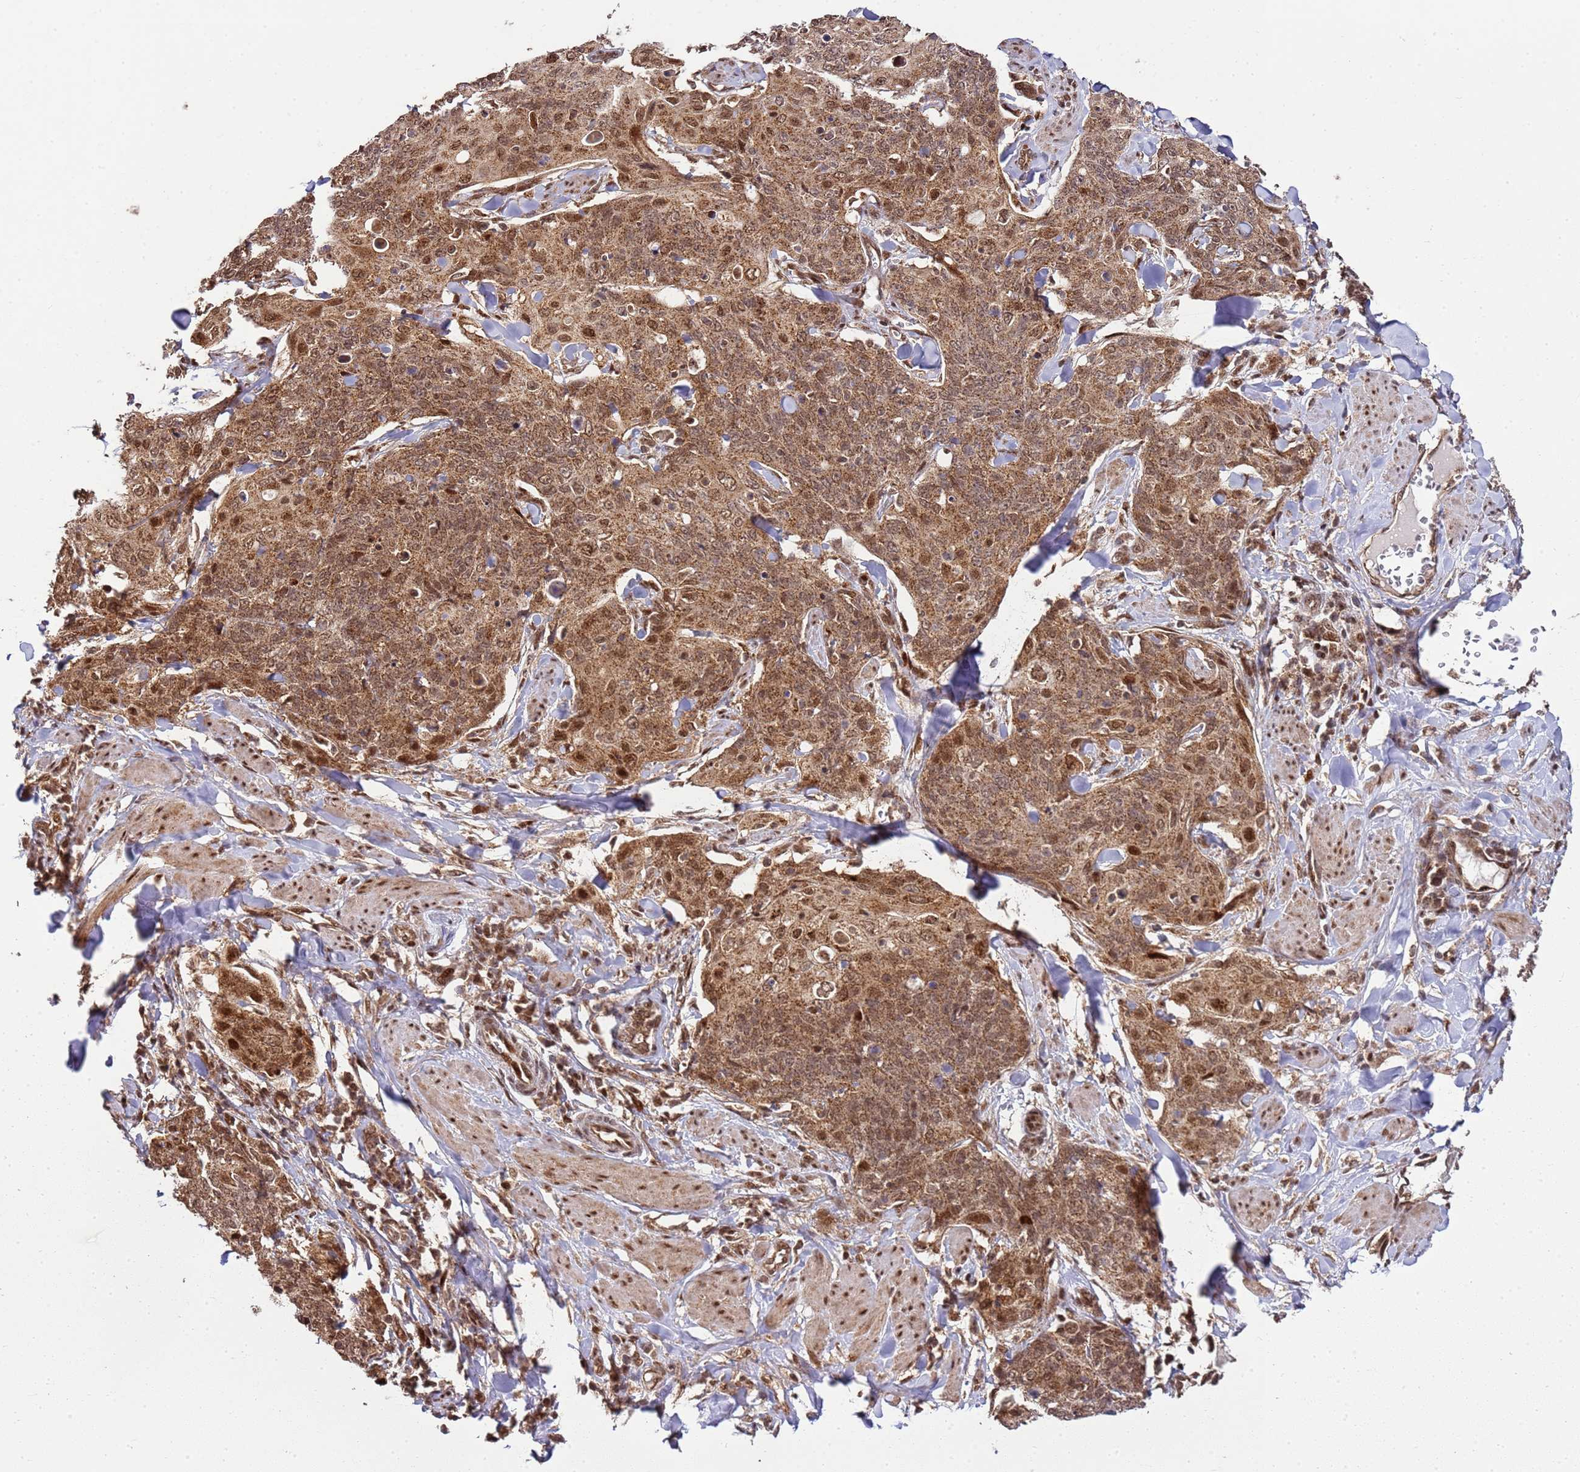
{"staining": {"intensity": "moderate", "quantity": ">75%", "location": "cytoplasmic/membranous,nuclear"}, "tissue": "skin cancer", "cell_type": "Tumor cells", "image_type": "cancer", "snomed": [{"axis": "morphology", "description": "Squamous cell carcinoma, NOS"}, {"axis": "topography", "description": "Skin"}, {"axis": "topography", "description": "Vulva"}], "caption": "There is medium levels of moderate cytoplasmic/membranous and nuclear expression in tumor cells of squamous cell carcinoma (skin), as demonstrated by immunohistochemical staining (brown color).", "gene": "PEX14", "patient": {"sex": "female", "age": 85}}